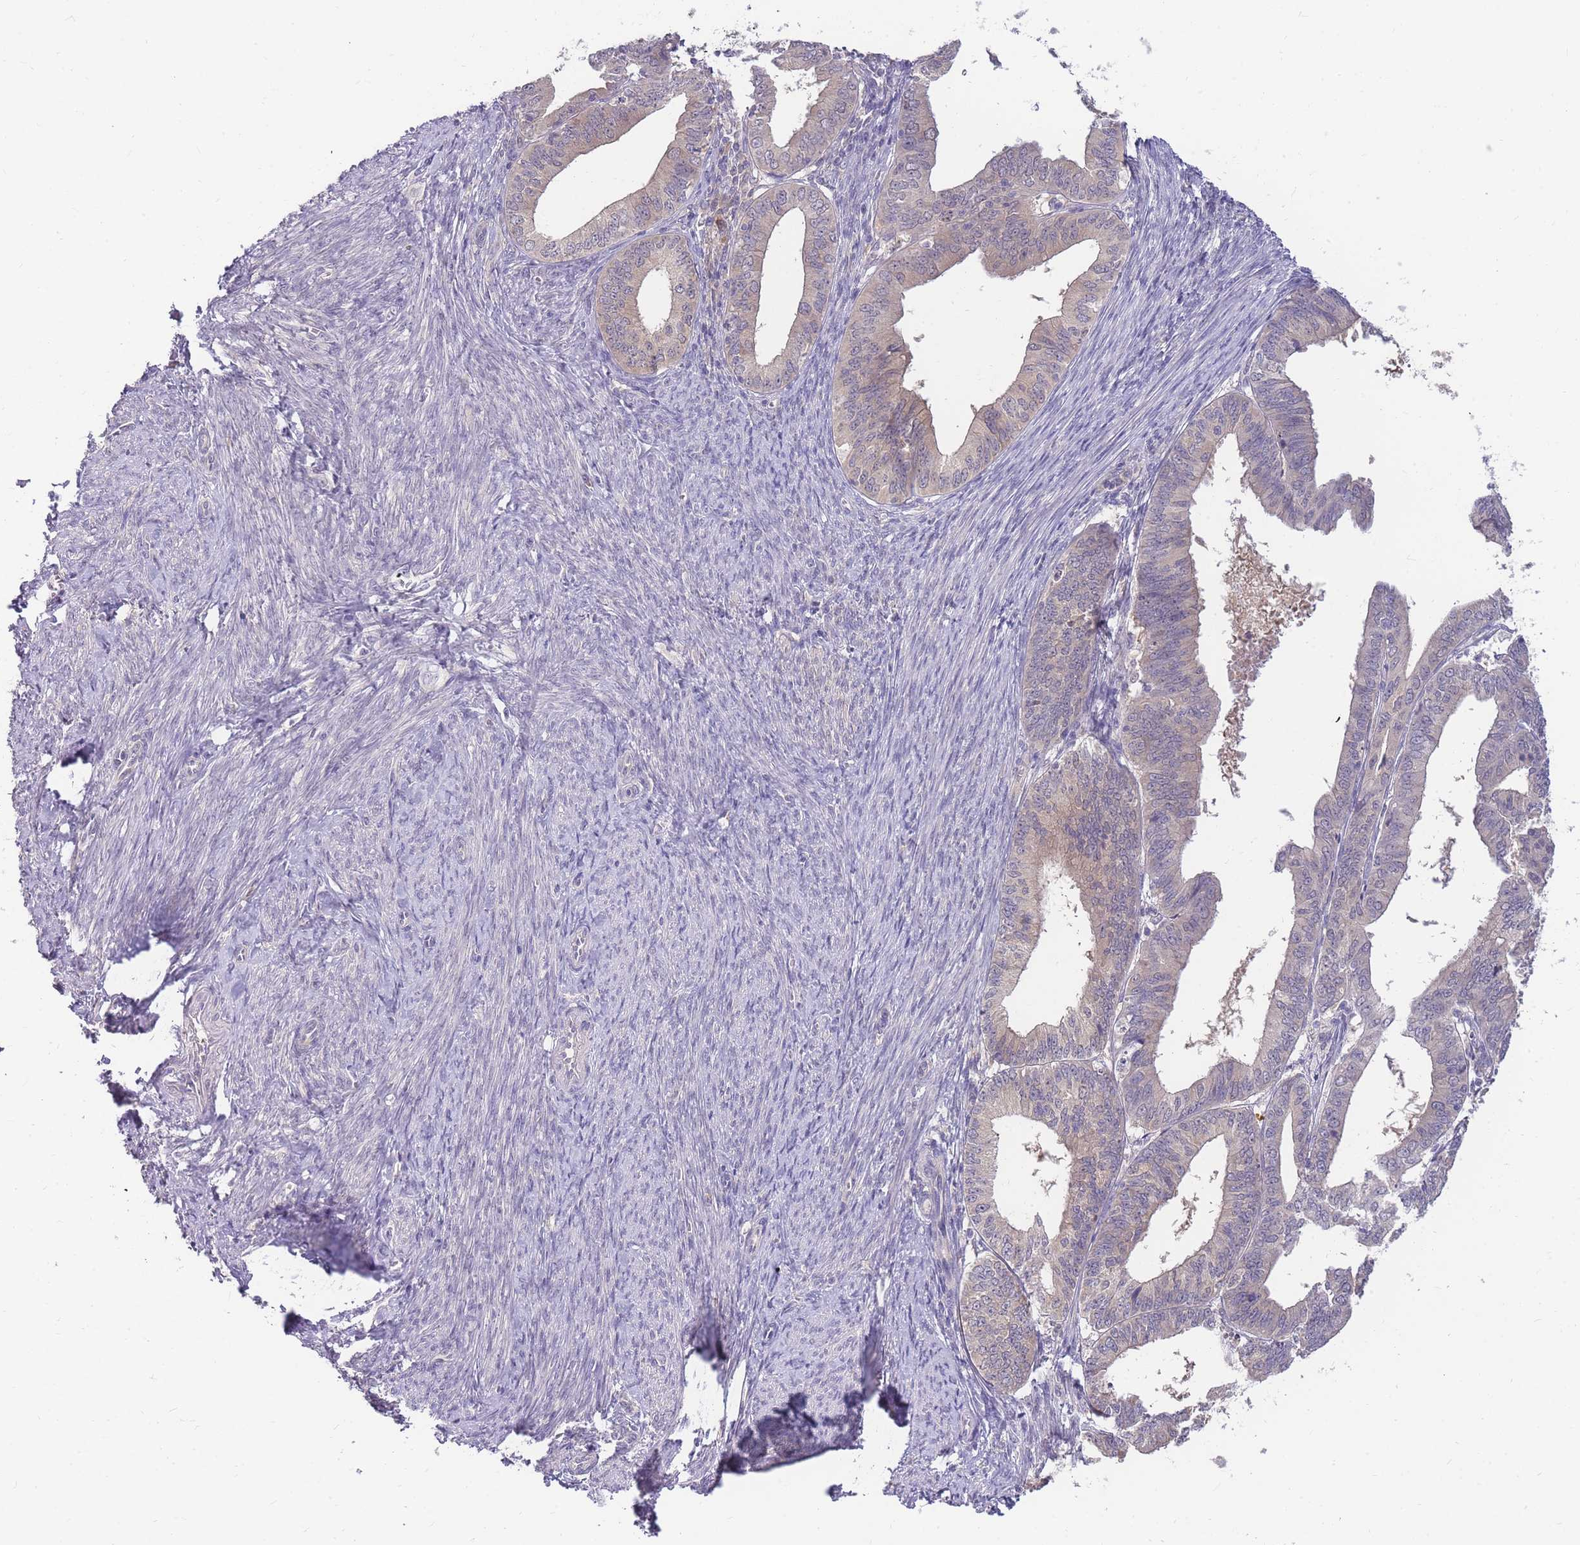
{"staining": {"intensity": "weak", "quantity": "25%-75%", "location": "cytoplasmic/membranous"}, "tissue": "endometrial cancer", "cell_type": "Tumor cells", "image_type": "cancer", "snomed": [{"axis": "morphology", "description": "Adenocarcinoma, NOS"}, {"axis": "topography", "description": "Endometrium"}], "caption": "Endometrial cancer (adenocarcinoma) stained for a protein reveals weak cytoplasmic/membranous positivity in tumor cells.", "gene": "ZNF577", "patient": {"sex": "female", "age": 56}}